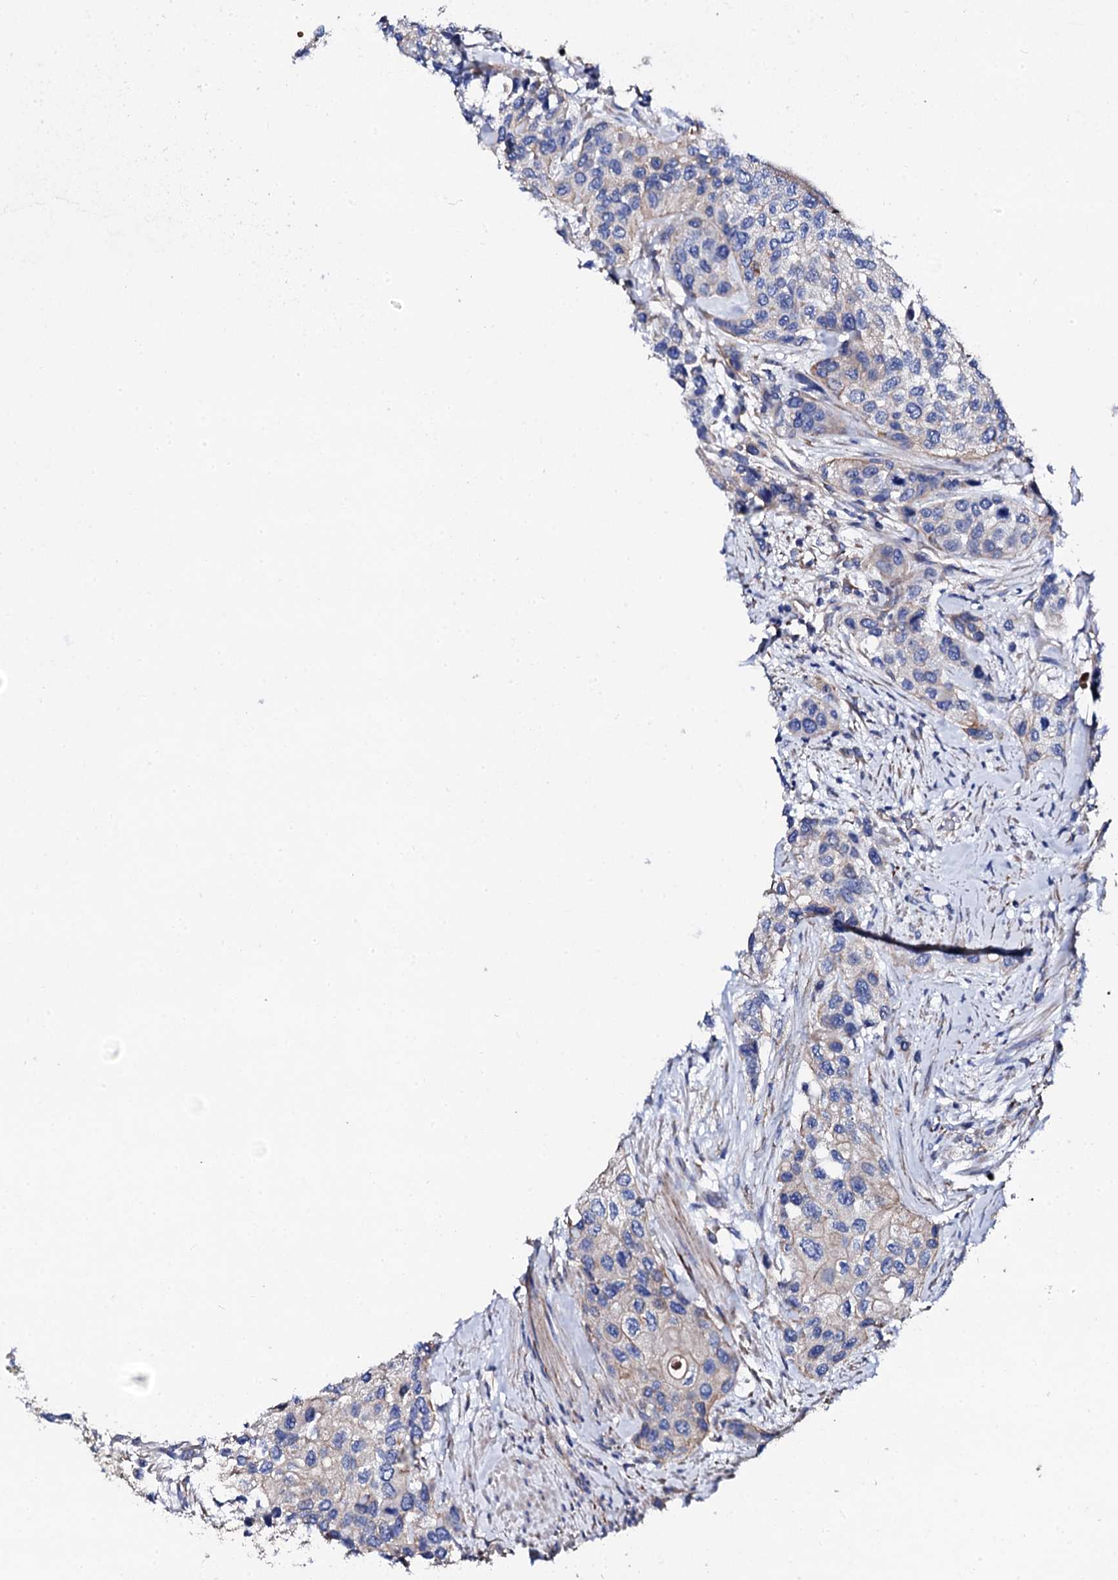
{"staining": {"intensity": "negative", "quantity": "none", "location": "none"}, "tissue": "urothelial cancer", "cell_type": "Tumor cells", "image_type": "cancer", "snomed": [{"axis": "morphology", "description": "Normal tissue, NOS"}, {"axis": "morphology", "description": "Urothelial carcinoma, High grade"}, {"axis": "topography", "description": "Vascular tissue"}, {"axis": "topography", "description": "Urinary bladder"}], "caption": "A photomicrograph of human urothelial carcinoma (high-grade) is negative for staining in tumor cells.", "gene": "KLHL32", "patient": {"sex": "female", "age": 56}}